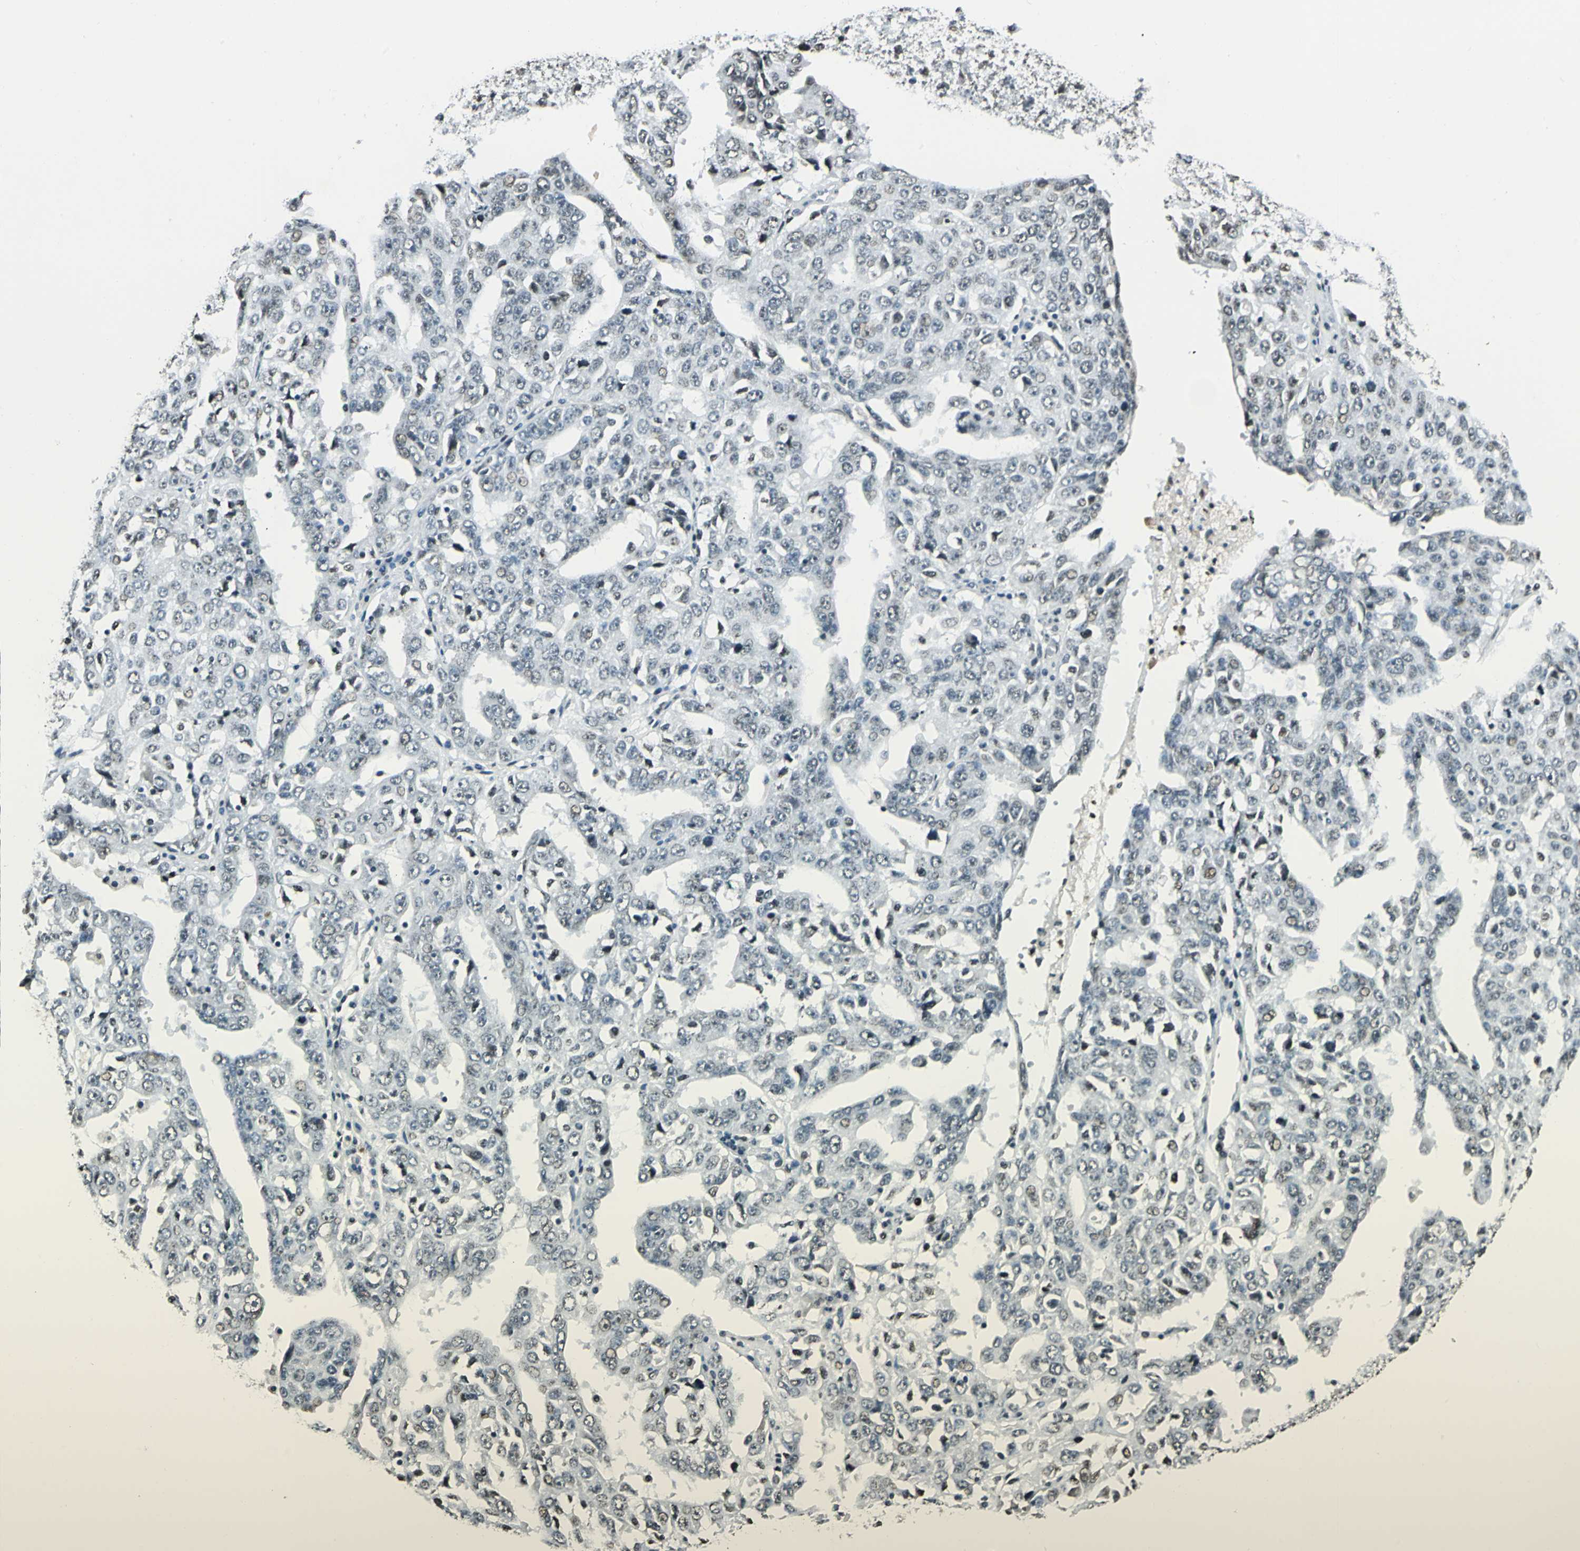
{"staining": {"intensity": "moderate", "quantity": "<25%", "location": "nuclear"}, "tissue": "ovarian cancer", "cell_type": "Tumor cells", "image_type": "cancer", "snomed": [{"axis": "morphology", "description": "Carcinoma, endometroid"}, {"axis": "topography", "description": "Ovary"}], "caption": "Human ovarian cancer (endometroid carcinoma) stained with a protein marker displays moderate staining in tumor cells.", "gene": "MCM4", "patient": {"sex": "female", "age": 62}}